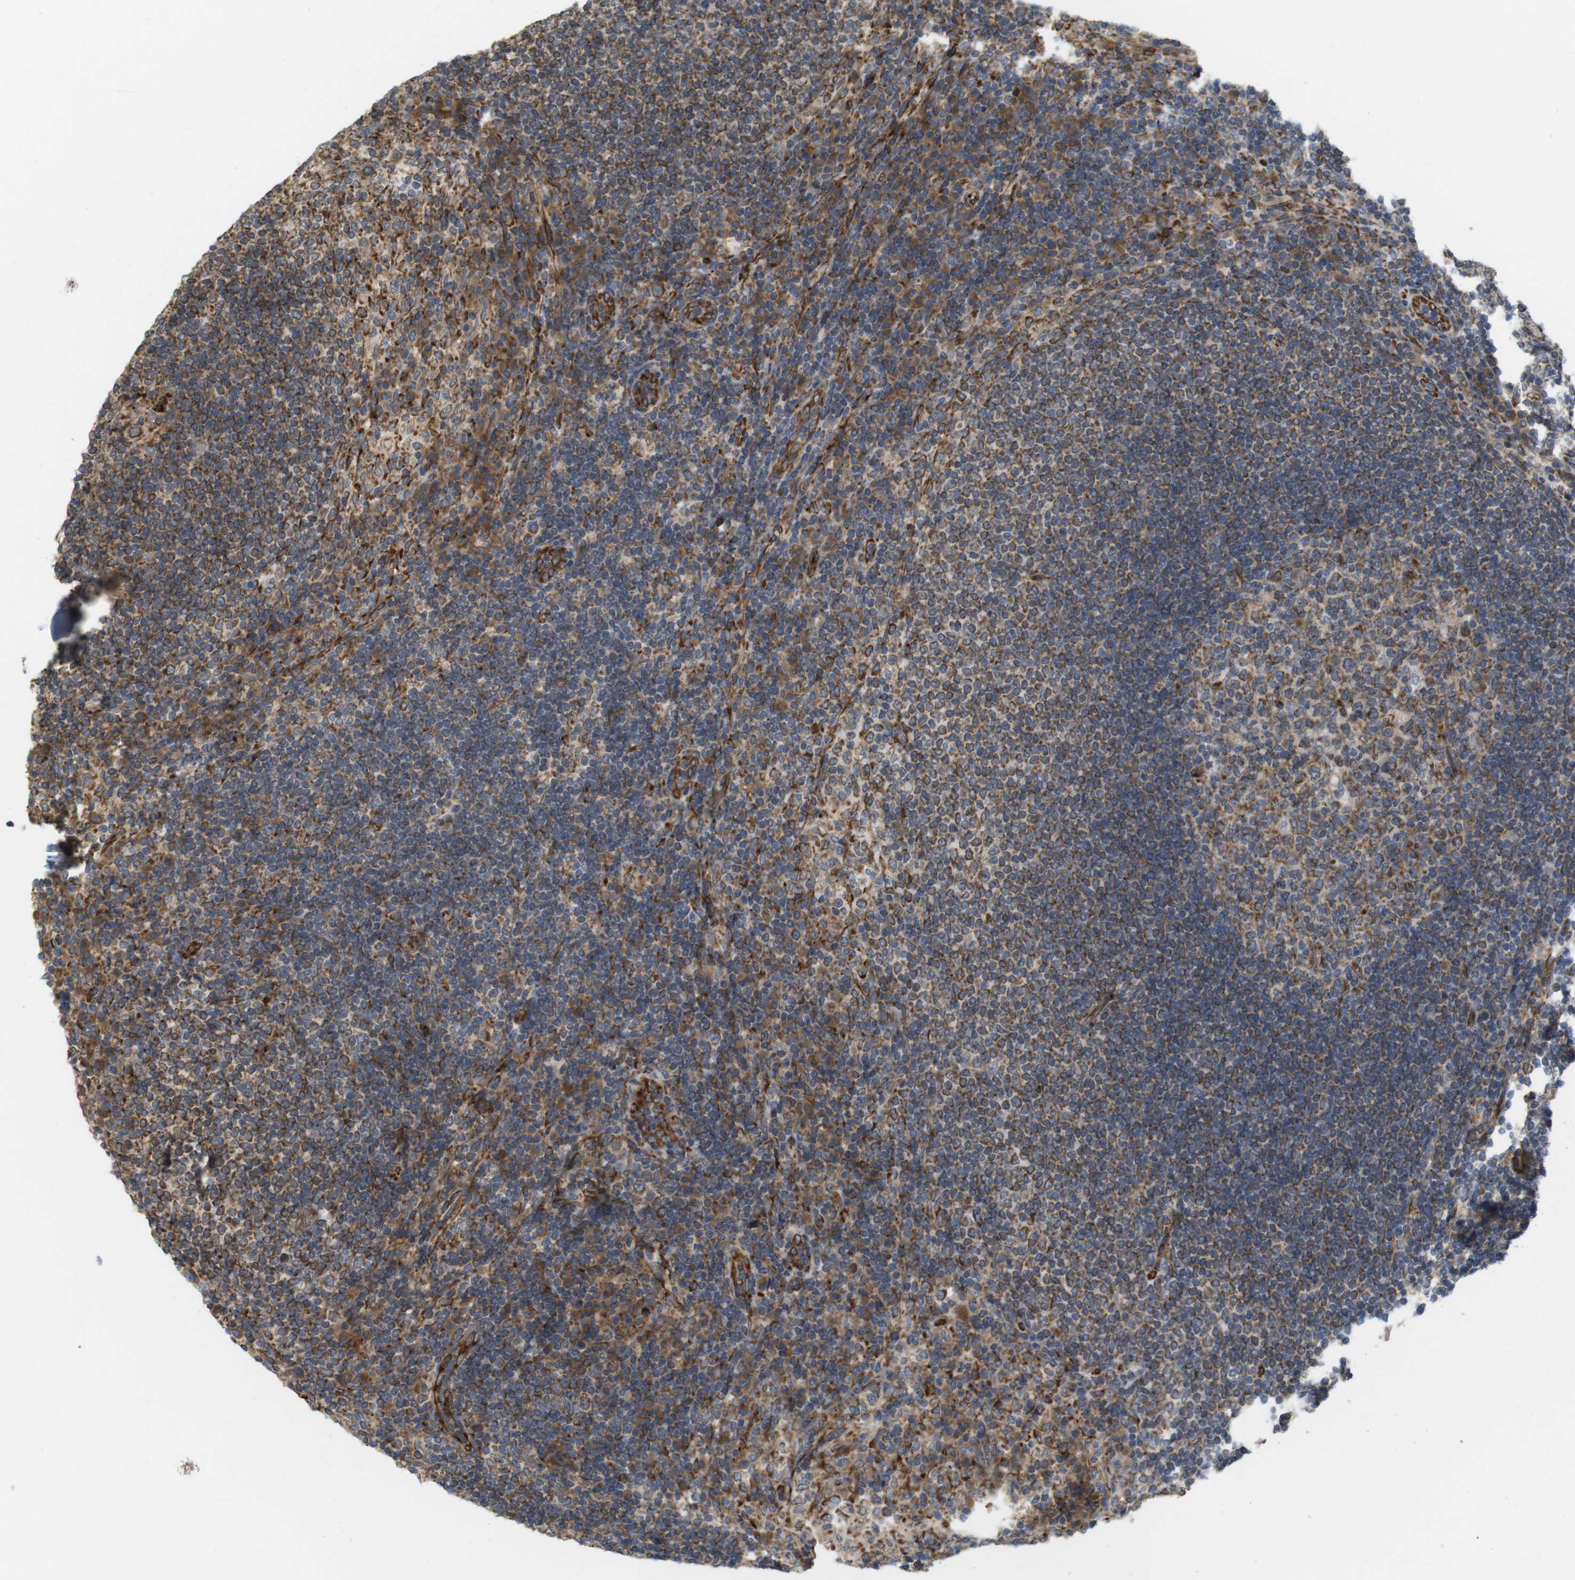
{"staining": {"intensity": "moderate", "quantity": ">75%", "location": "cytoplasmic/membranous"}, "tissue": "lymph node", "cell_type": "Germinal center cells", "image_type": "normal", "snomed": [{"axis": "morphology", "description": "Normal tissue, NOS"}, {"axis": "topography", "description": "Lymph node"}], "caption": "Moderate cytoplasmic/membranous protein expression is seen in about >75% of germinal center cells in lymph node. (DAB IHC with brightfield microscopy, high magnification).", "gene": "PCNX2", "patient": {"sex": "female", "age": 53}}